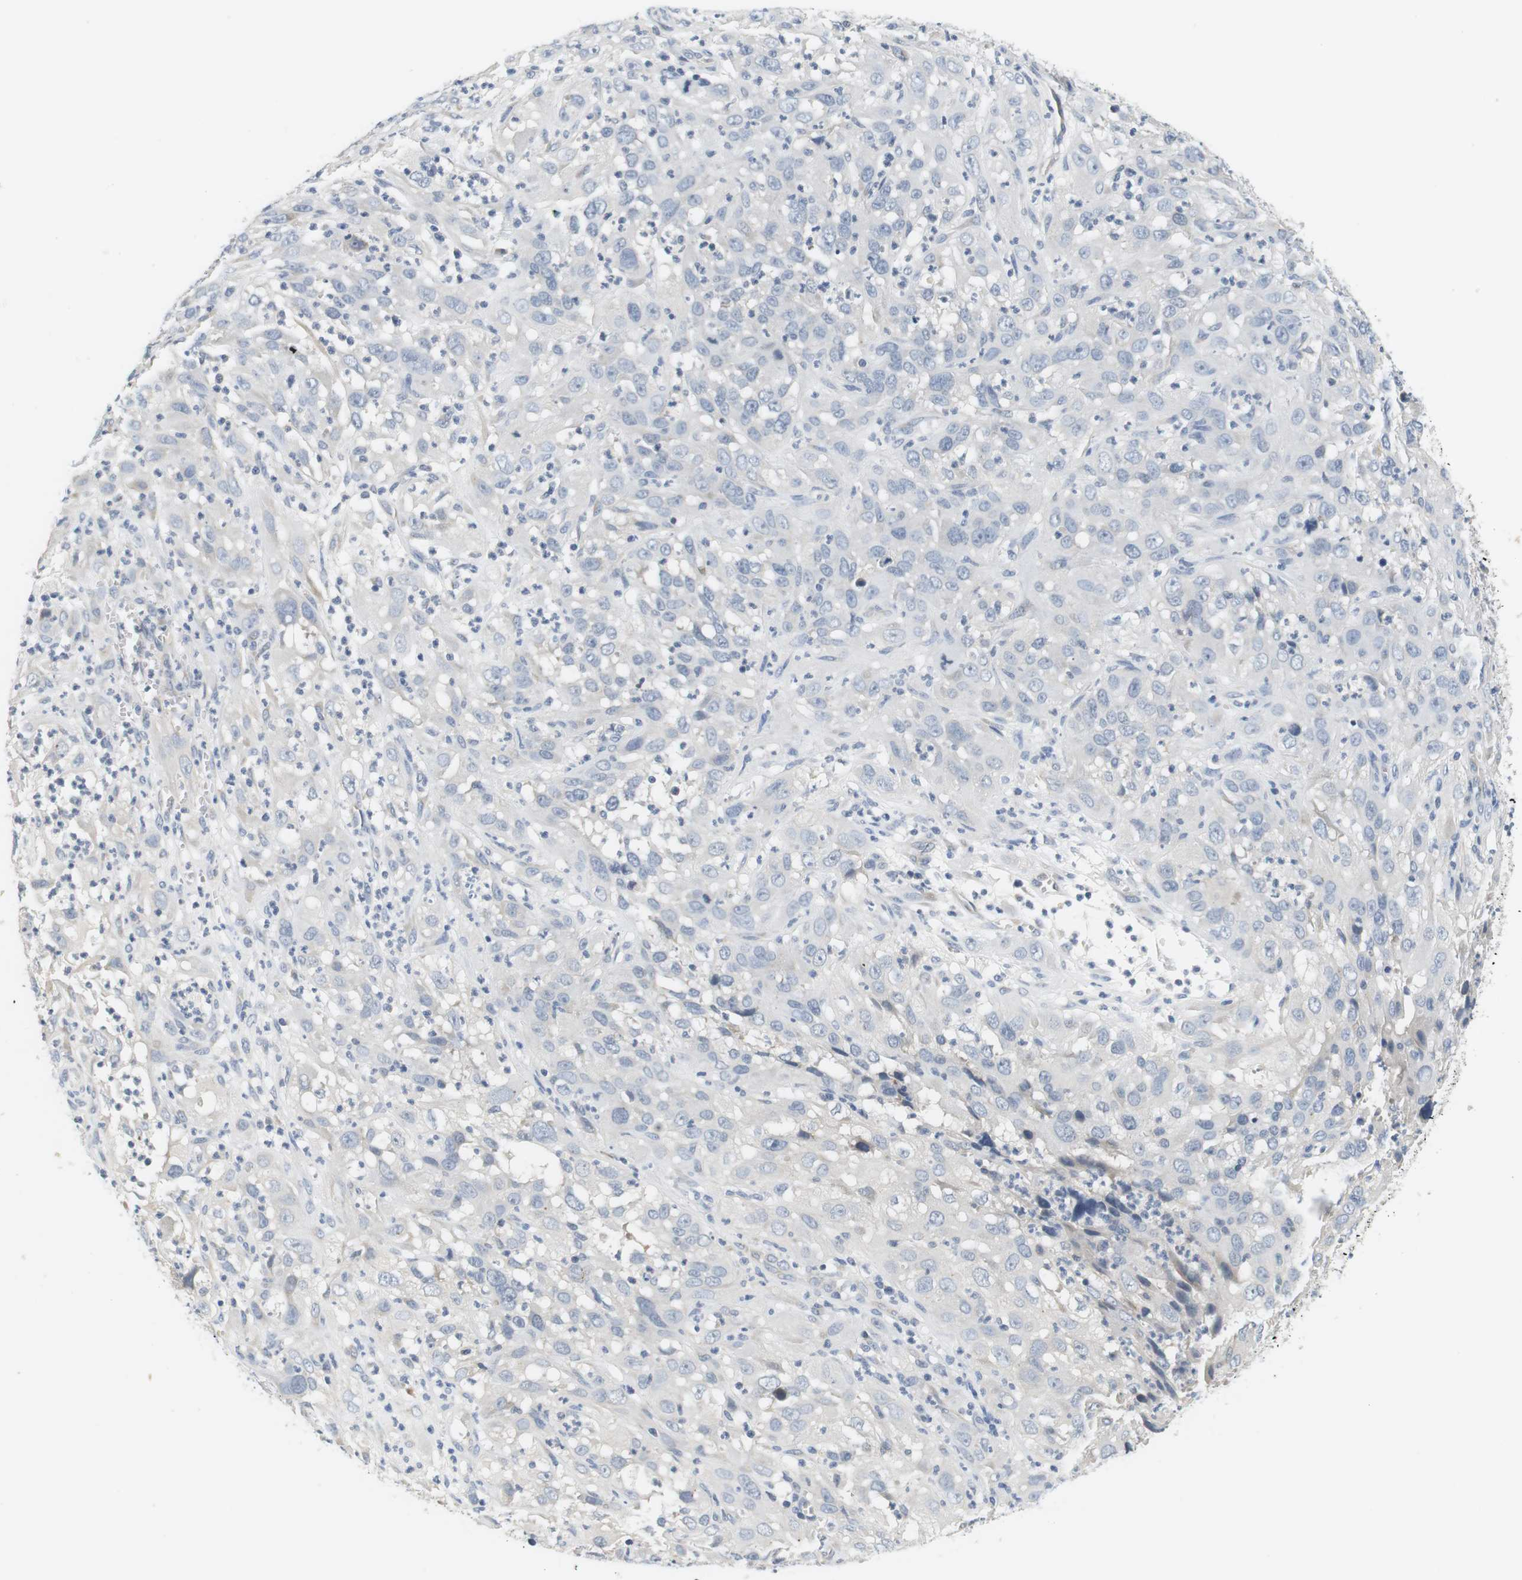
{"staining": {"intensity": "negative", "quantity": "none", "location": "none"}, "tissue": "cervical cancer", "cell_type": "Tumor cells", "image_type": "cancer", "snomed": [{"axis": "morphology", "description": "Squamous cell carcinoma, NOS"}, {"axis": "topography", "description": "Cervix"}], "caption": "High magnification brightfield microscopy of cervical cancer stained with DAB (3,3'-diaminobenzidine) (brown) and counterstained with hematoxylin (blue): tumor cells show no significant positivity.", "gene": "EVA1C", "patient": {"sex": "female", "age": 32}}